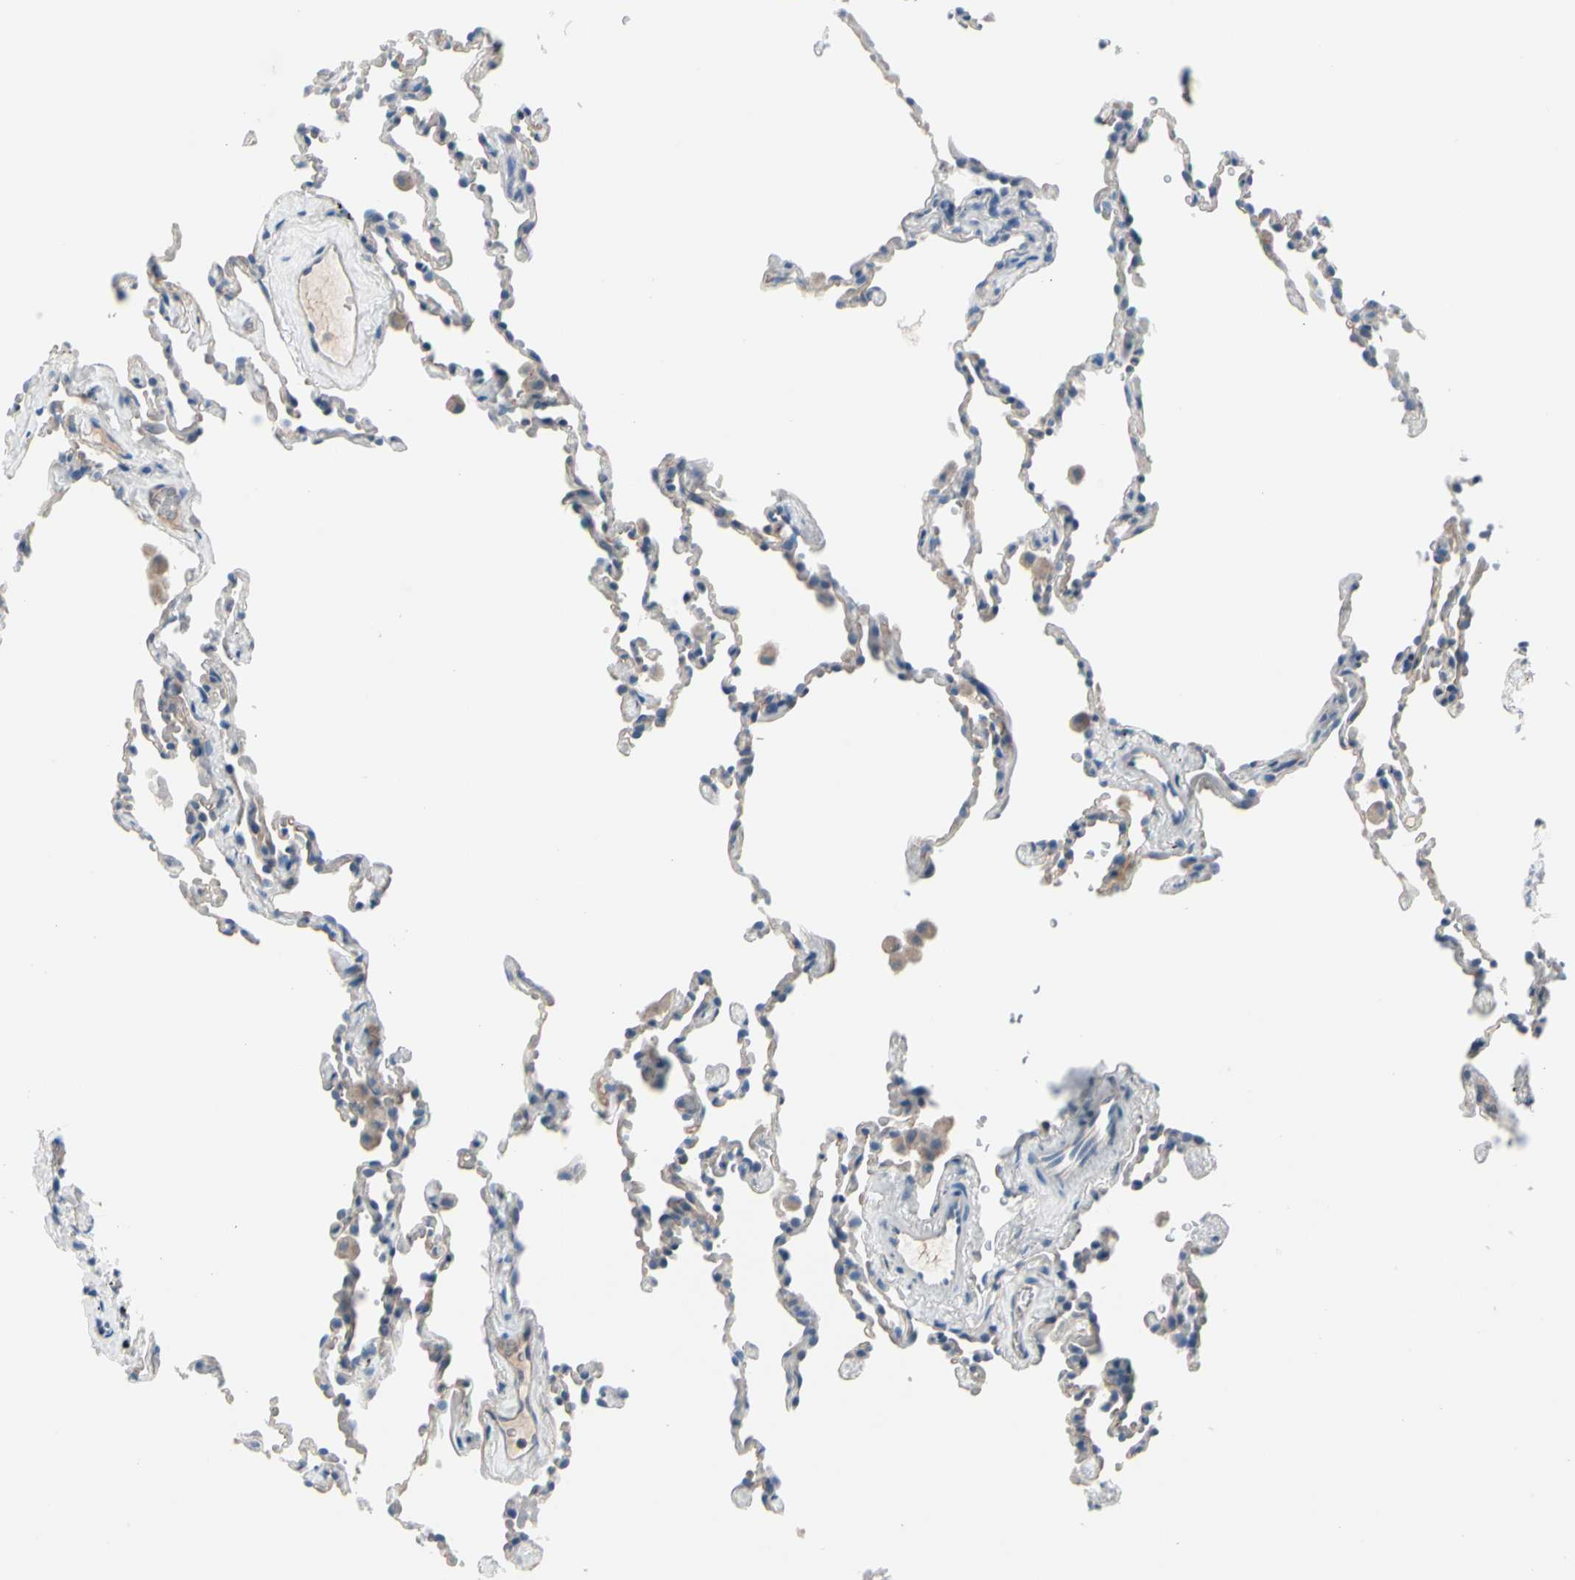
{"staining": {"intensity": "negative", "quantity": "none", "location": "none"}, "tissue": "lung", "cell_type": "Alveolar cells", "image_type": "normal", "snomed": [{"axis": "morphology", "description": "Normal tissue, NOS"}, {"axis": "morphology", "description": "Soft tissue tumor metastatic"}, {"axis": "topography", "description": "Lung"}], "caption": "IHC photomicrograph of unremarkable lung: human lung stained with DAB (3,3'-diaminobenzidine) reveals no significant protein expression in alveolar cells.", "gene": "PGR", "patient": {"sex": "male", "age": 59}}